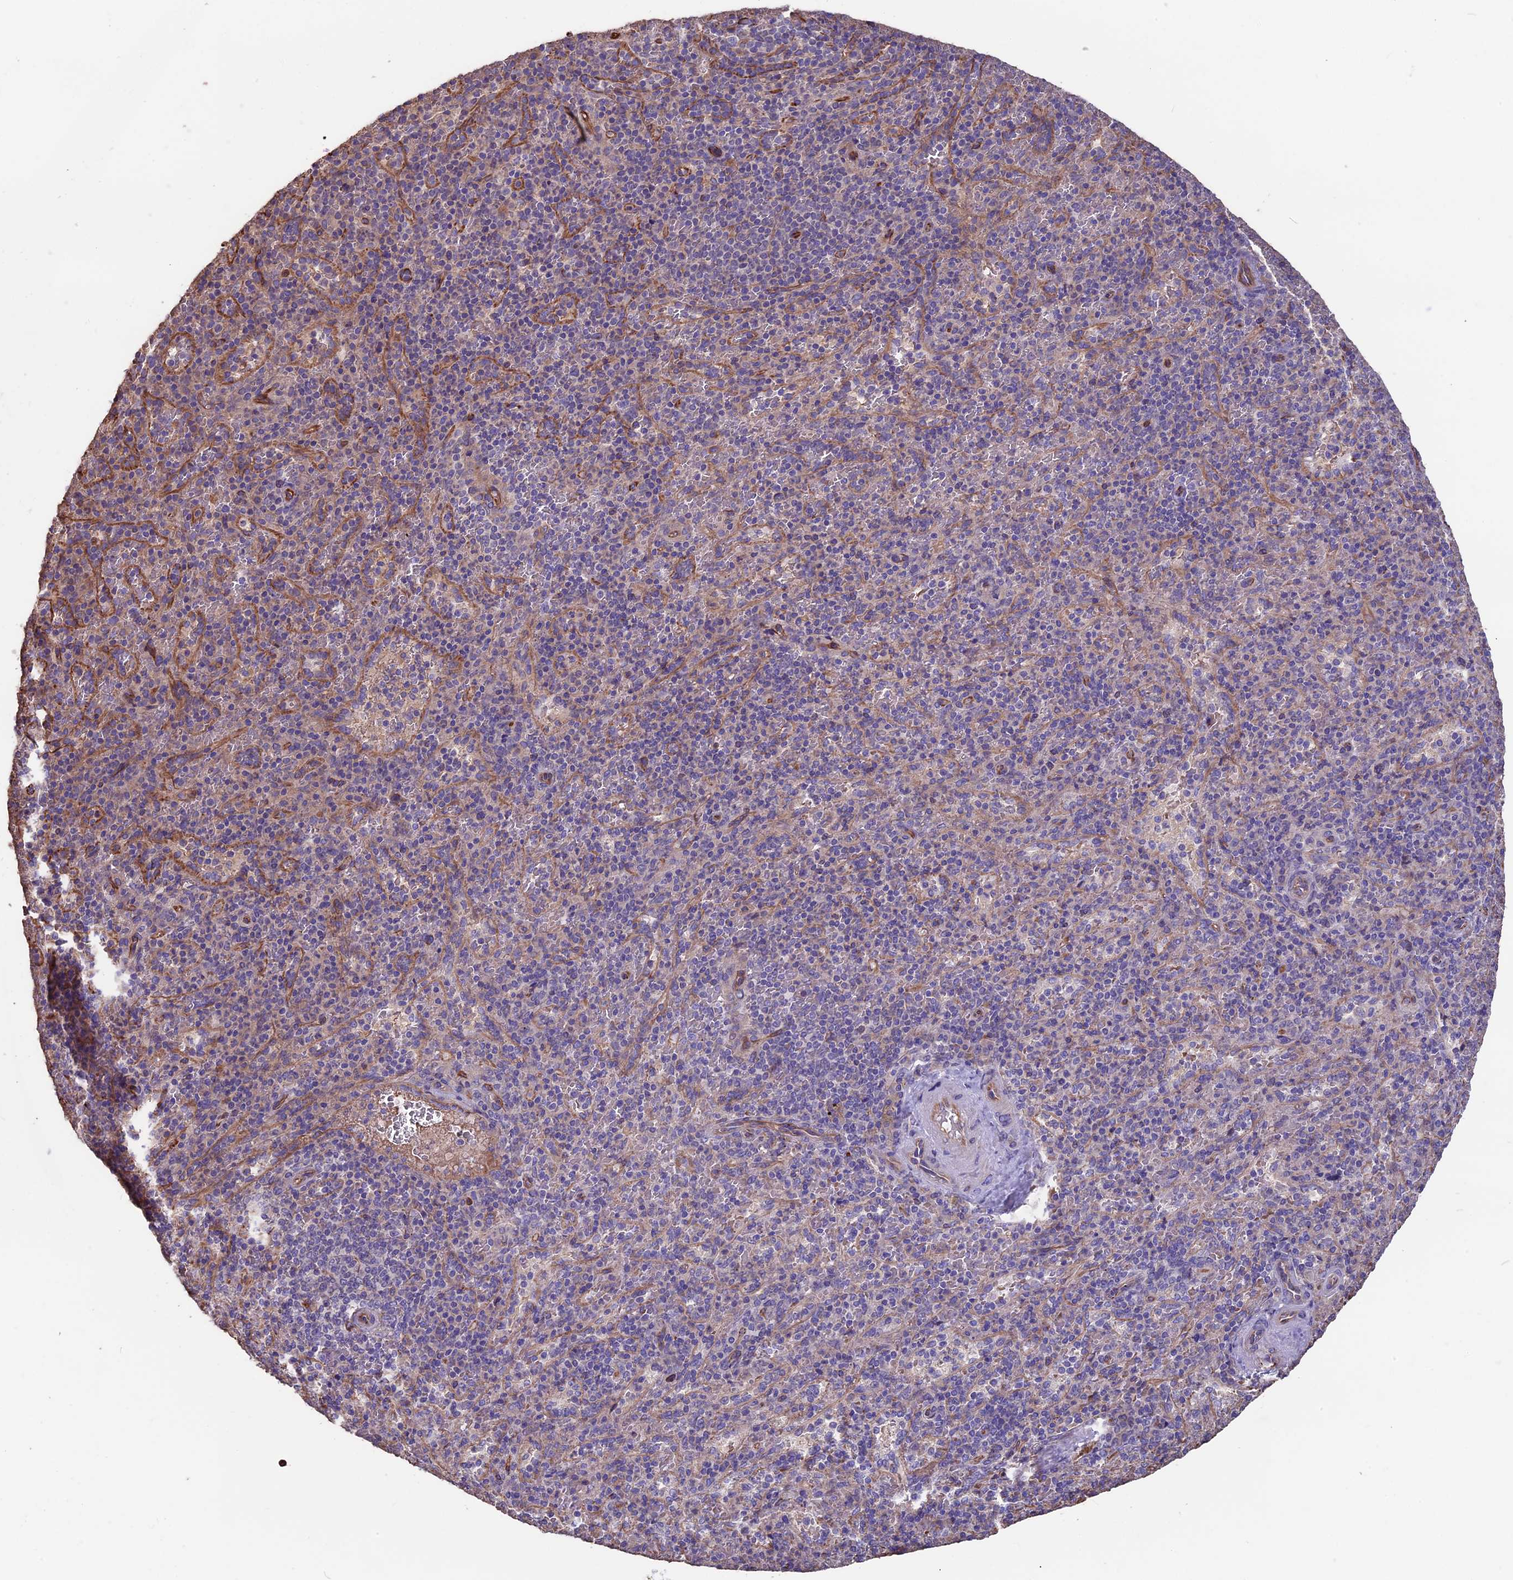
{"staining": {"intensity": "negative", "quantity": "none", "location": "none"}, "tissue": "spleen", "cell_type": "Cells in red pulp", "image_type": "normal", "snomed": [{"axis": "morphology", "description": "Normal tissue, NOS"}, {"axis": "topography", "description": "Spleen"}], "caption": "An image of spleen stained for a protein exhibits no brown staining in cells in red pulp. (DAB (3,3'-diaminobenzidine) IHC visualized using brightfield microscopy, high magnification).", "gene": "SEH1L", "patient": {"sex": "male", "age": 82}}